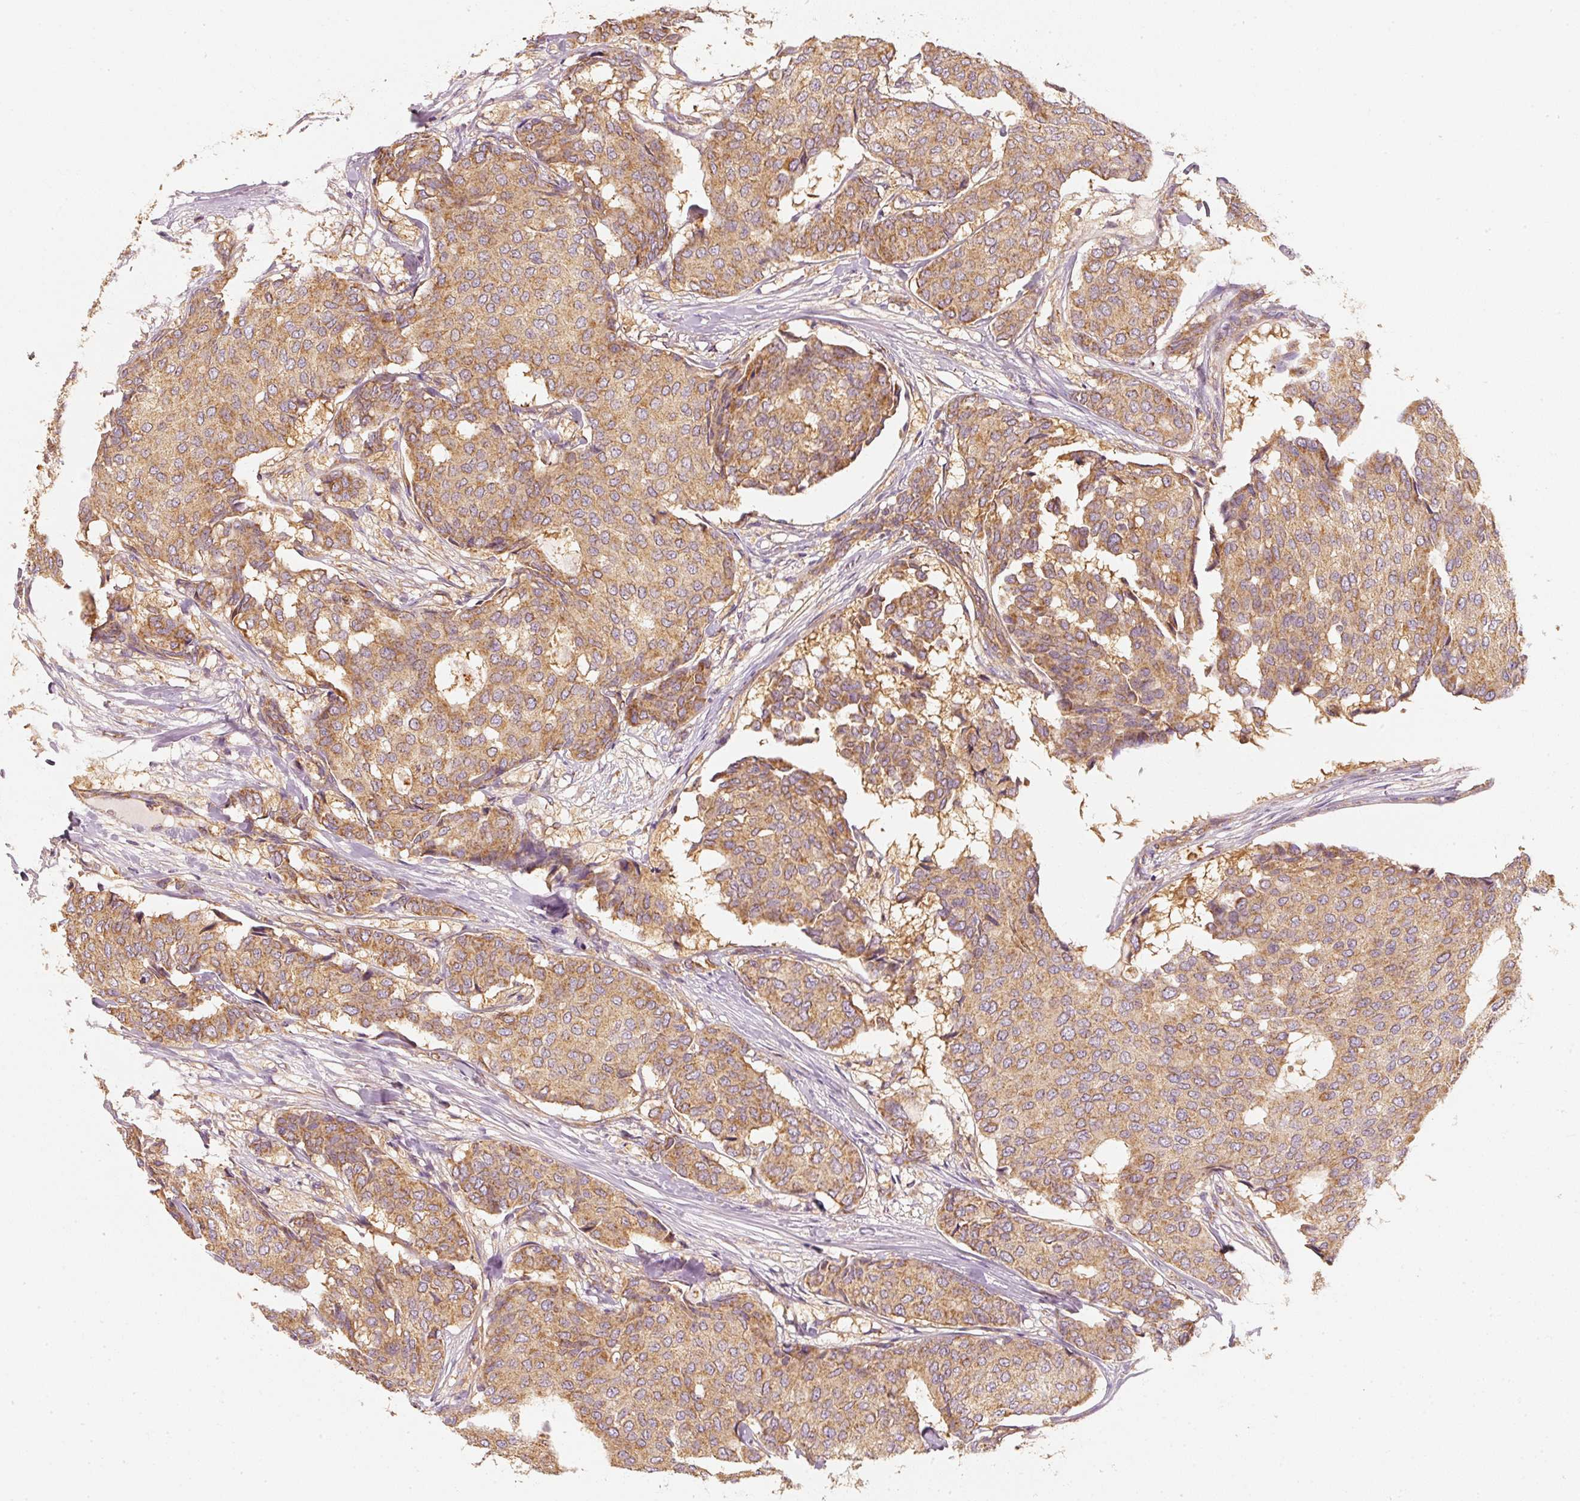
{"staining": {"intensity": "moderate", "quantity": ">75%", "location": "cytoplasmic/membranous"}, "tissue": "breast cancer", "cell_type": "Tumor cells", "image_type": "cancer", "snomed": [{"axis": "morphology", "description": "Duct carcinoma"}, {"axis": "topography", "description": "Breast"}], "caption": "Breast cancer tissue exhibits moderate cytoplasmic/membranous expression in about >75% of tumor cells, visualized by immunohistochemistry.", "gene": "TOMM40", "patient": {"sex": "female", "age": 75}}